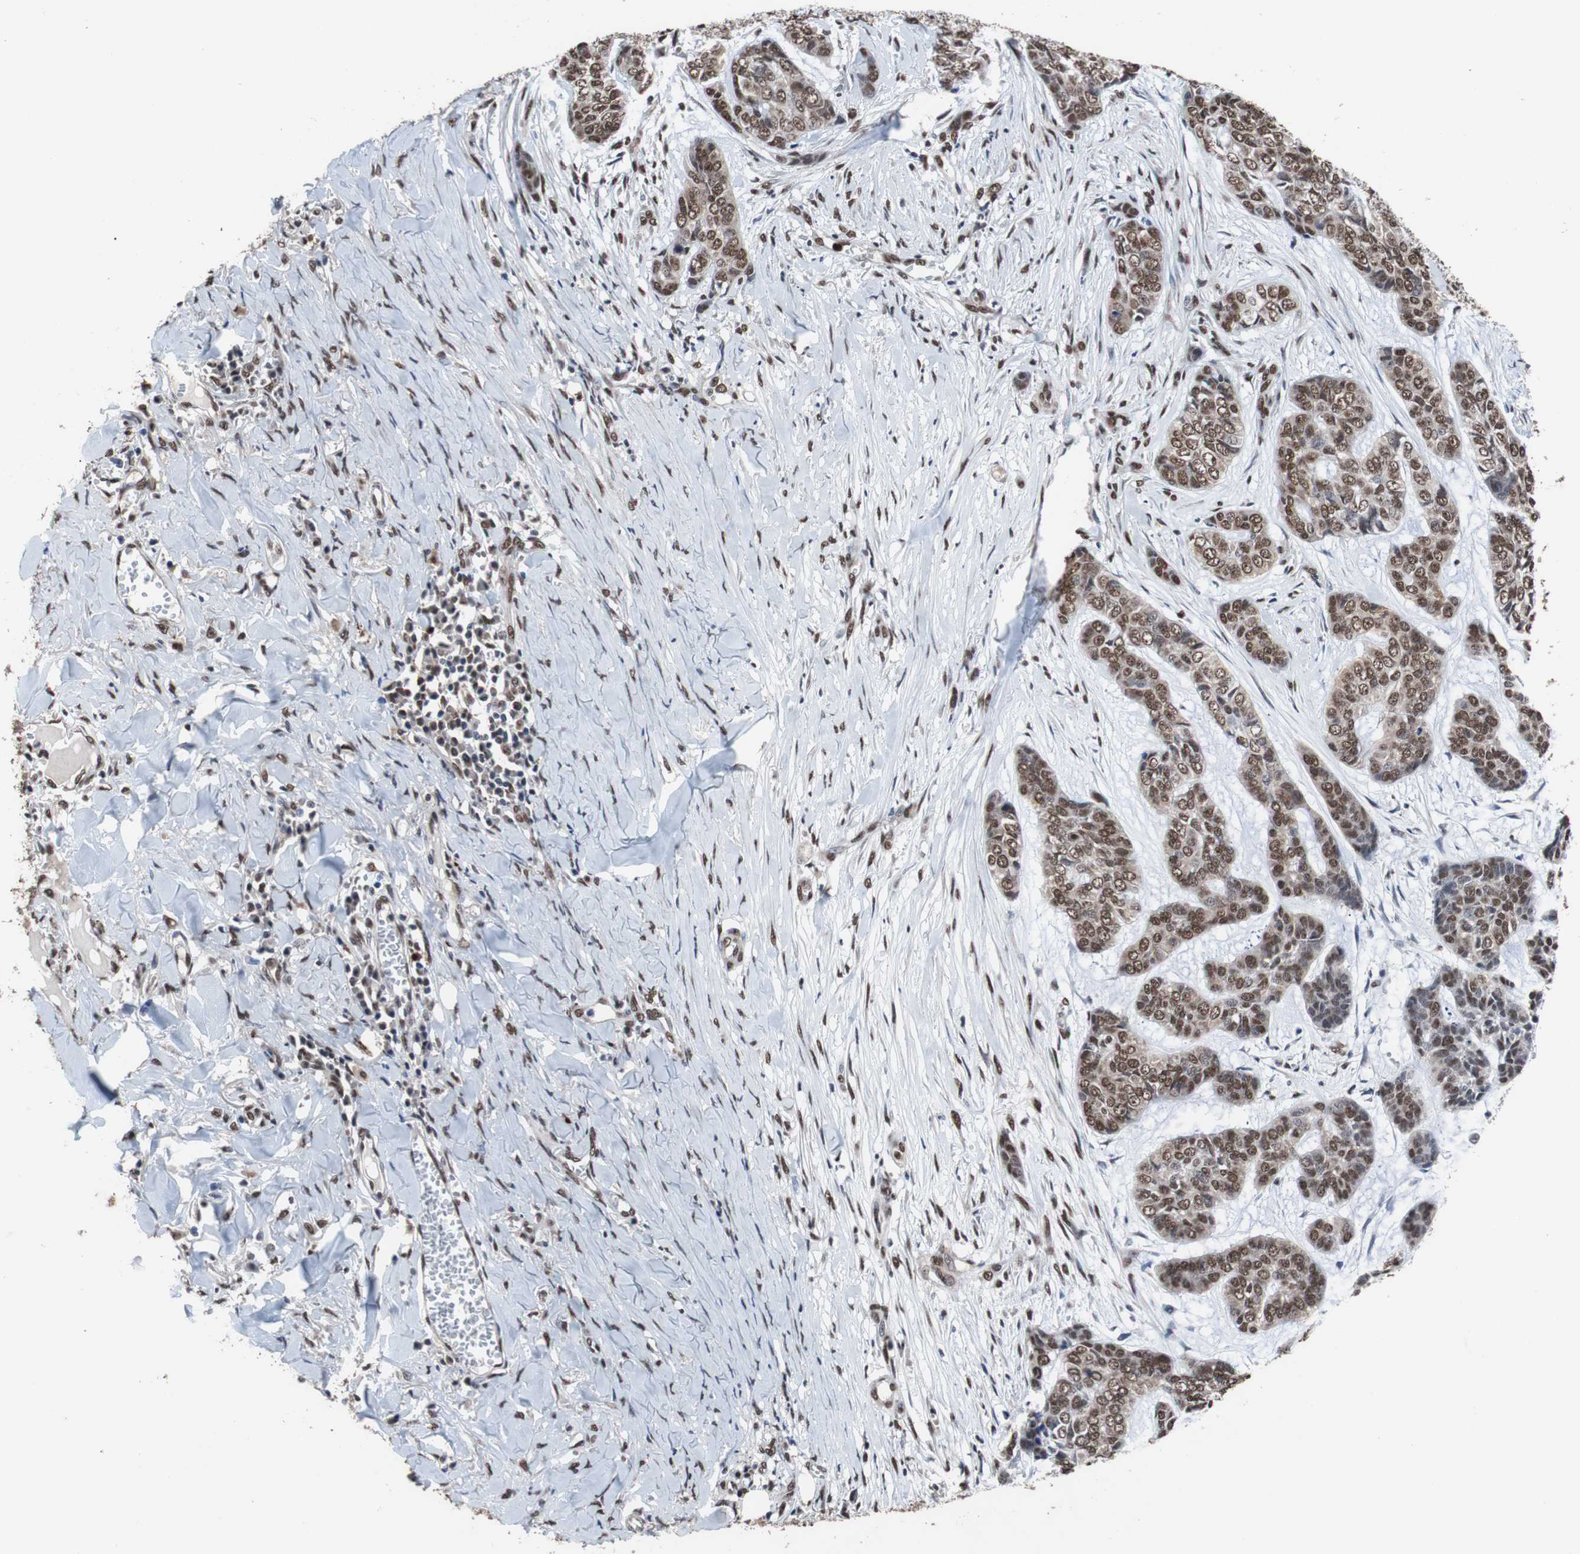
{"staining": {"intensity": "moderate", "quantity": ">75%", "location": "nuclear"}, "tissue": "skin cancer", "cell_type": "Tumor cells", "image_type": "cancer", "snomed": [{"axis": "morphology", "description": "Basal cell carcinoma"}, {"axis": "topography", "description": "Skin"}], "caption": "Immunohistochemistry (IHC) image of neoplastic tissue: human skin cancer (basal cell carcinoma) stained using immunohistochemistry displays medium levels of moderate protein expression localized specifically in the nuclear of tumor cells, appearing as a nuclear brown color.", "gene": "MED27", "patient": {"sex": "female", "age": 64}}